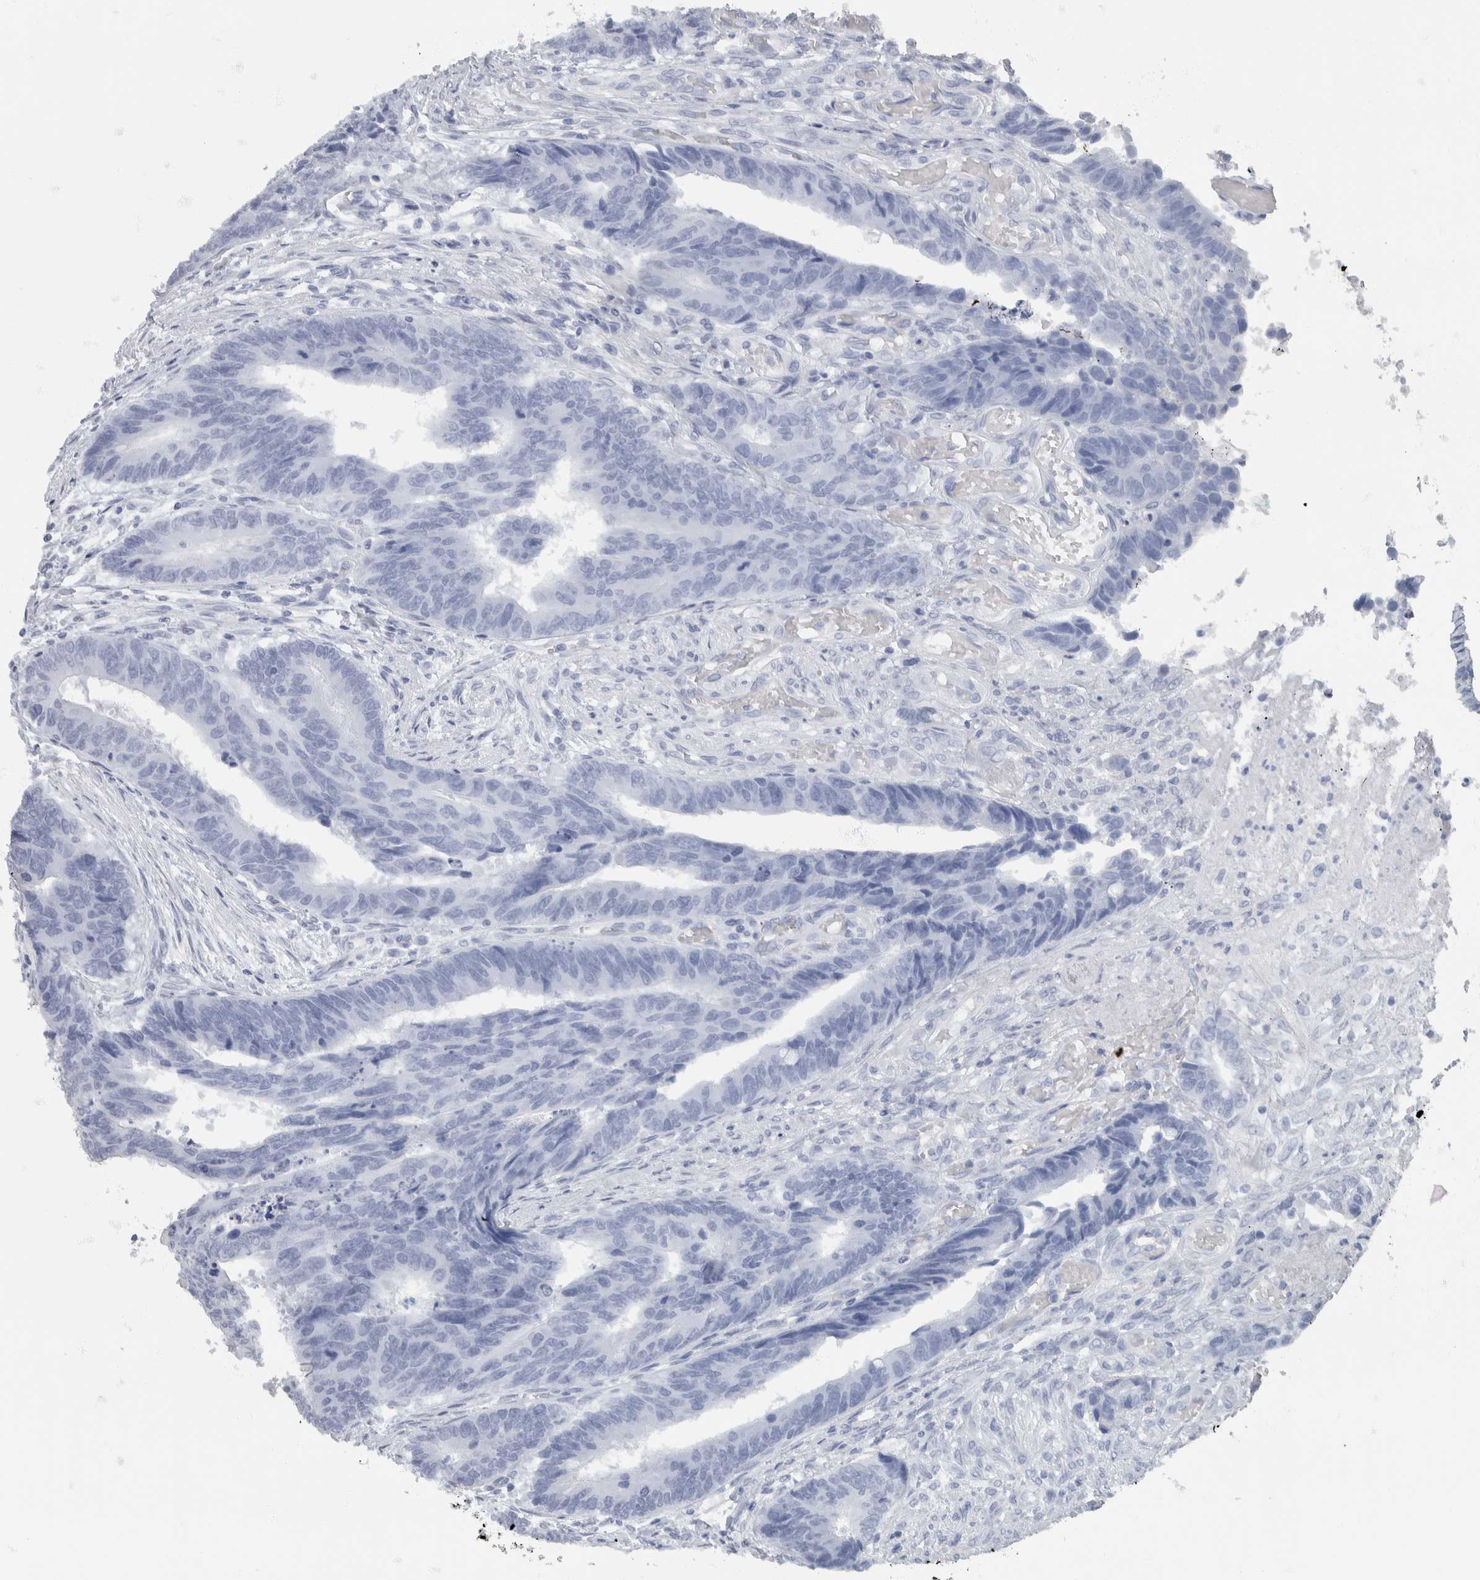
{"staining": {"intensity": "negative", "quantity": "none", "location": "none"}, "tissue": "colorectal cancer", "cell_type": "Tumor cells", "image_type": "cancer", "snomed": [{"axis": "morphology", "description": "Adenocarcinoma, NOS"}, {"axis": "topography", "description": "Rectum"}], "caption": "Tumor cells show no significant positivity in adenocarcinoma (colorectal). (DAB IHC with hematoxylin counter stain).", "gene": "NEFM", "patient": {"sex": "male", "age": 84}}